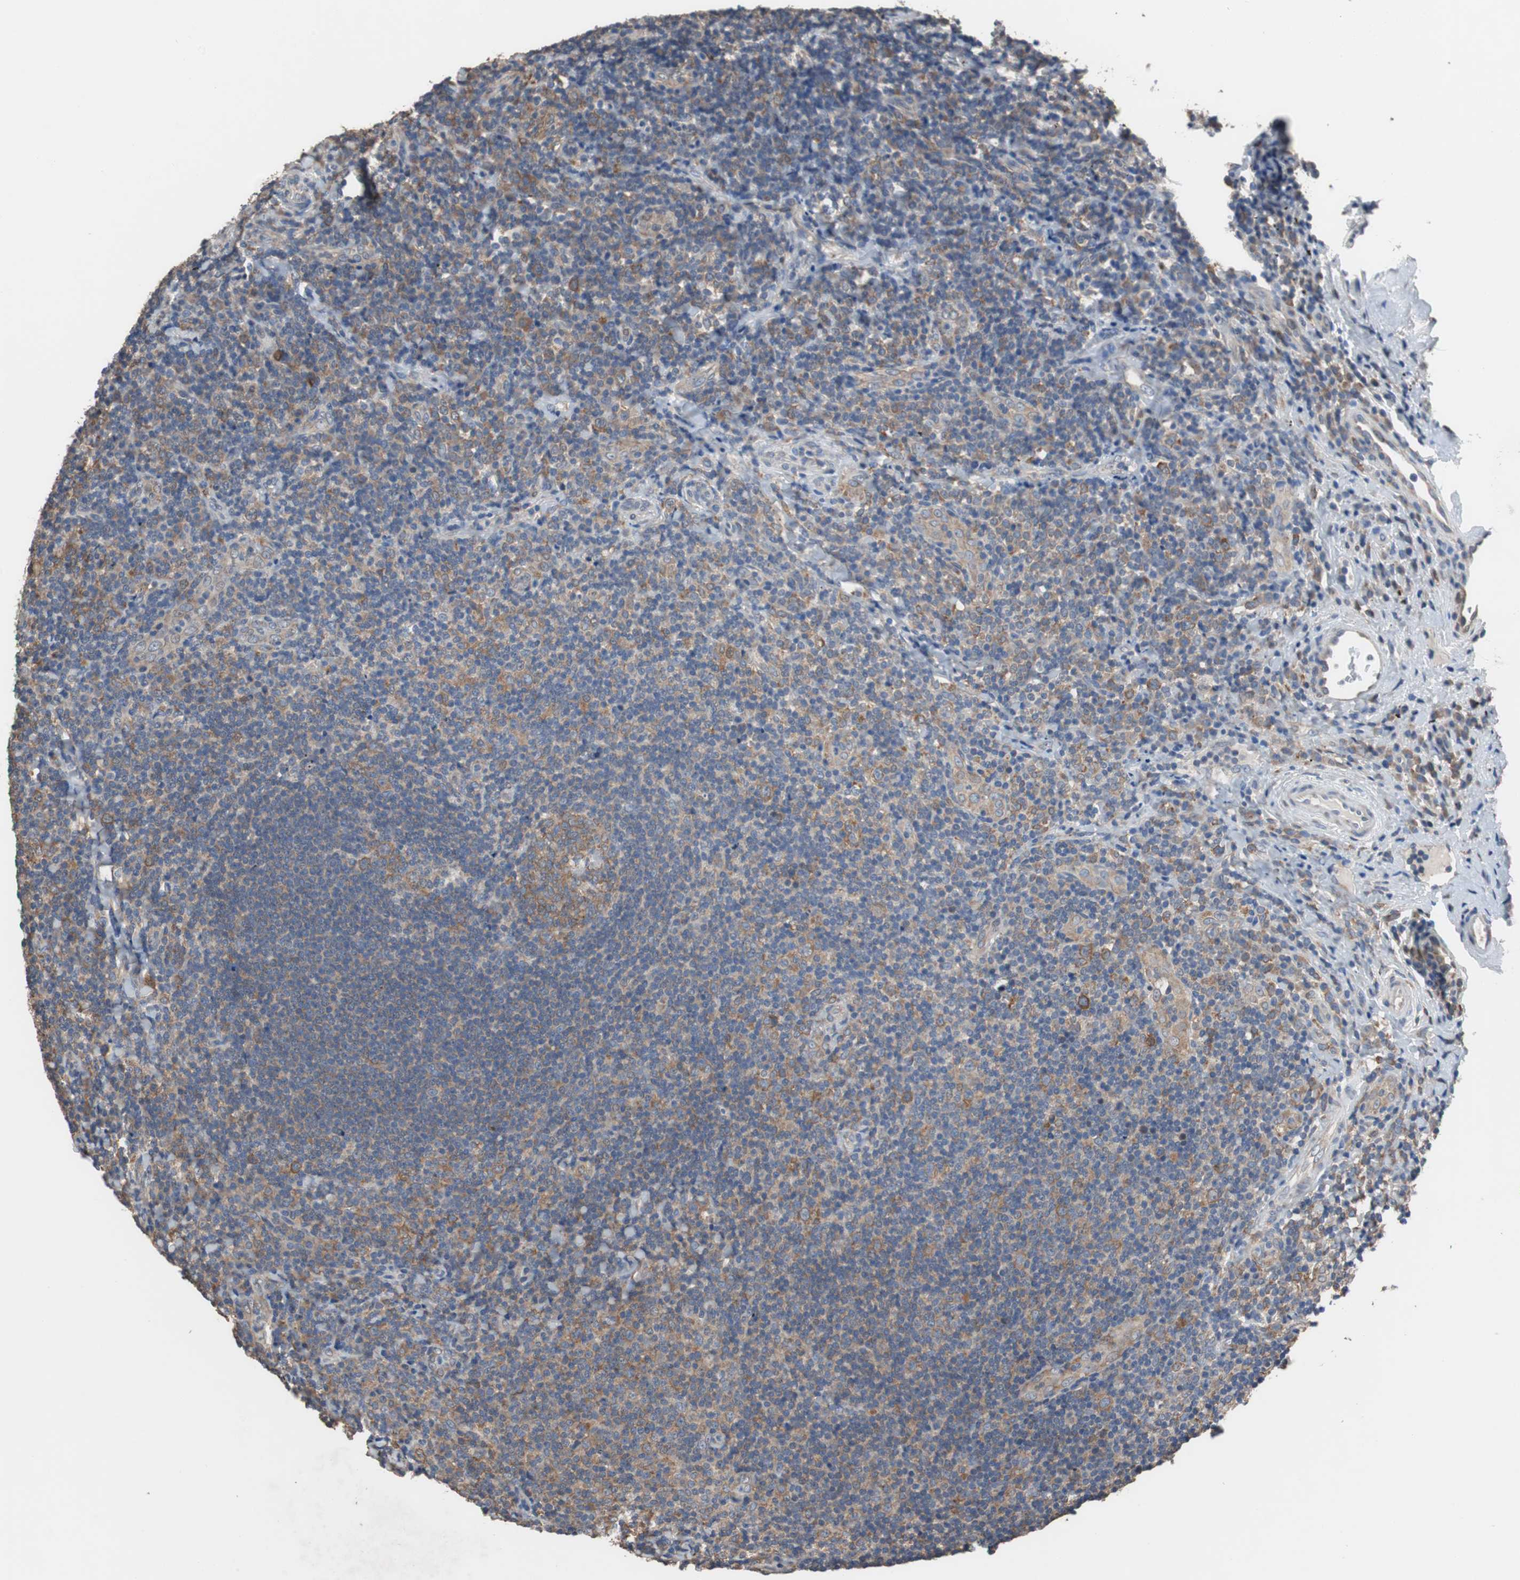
{"staining": {"intensity": "moderate", "quantity": ">75%", "location": "cytoplasmic/membranous"}, "tissue": "lymphoma", "cell_type": "Tumor cells", "image_type": "cancer", "snomed": [{"axis": "morphology", "description": "Malignant lymphoma, non-Hodgkin's type, High grade"}, {"axis": "topography", "description": "Tonsil"}], "caption": "High-grade malignant lymphoma, non-Hodgkin's type tissue demonstrates moderate cytoplasmic/membranous staining in approximately >75% of tumor cells (DAB IHC with brightfield microscopy, high magnification).", "gene": "USP10", "patient": {"sex": "female", "age": 36}}